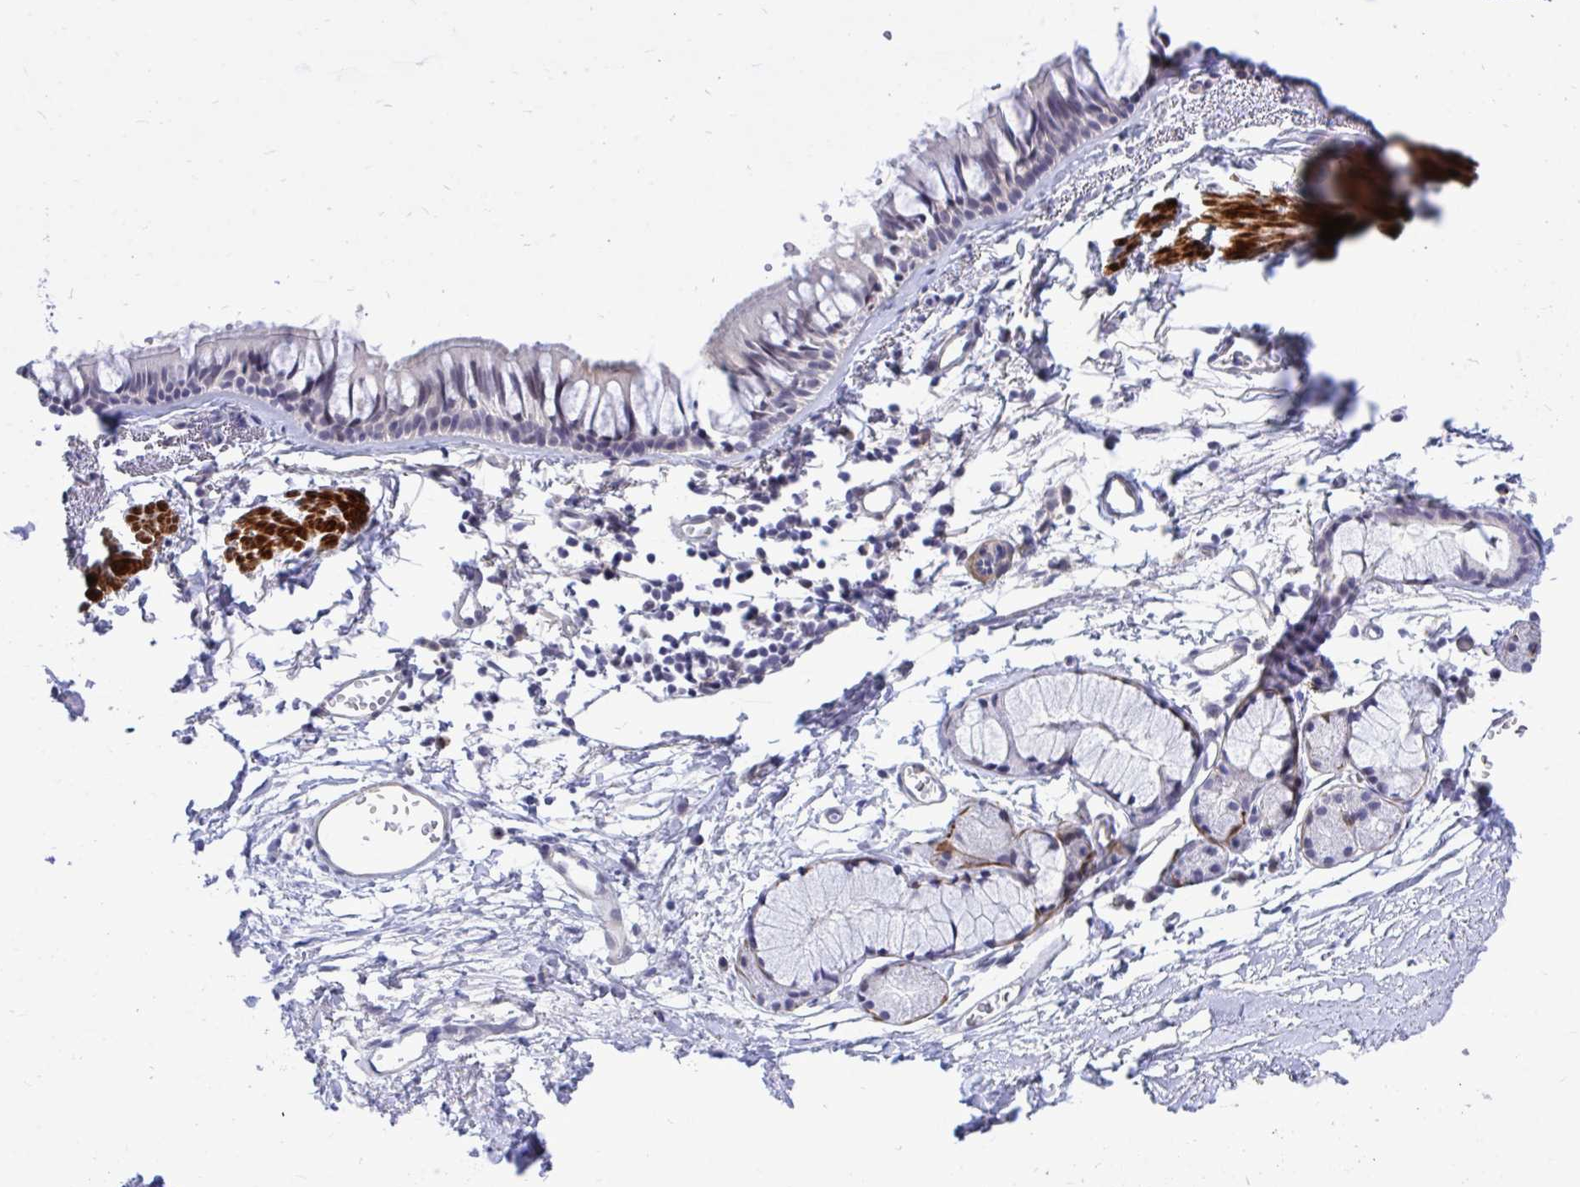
{"staining": {"intensity": "negative", "quantity": "none", "location": "none"}, "tissue": "bronchus", "cell_type": "Respiratory epithelial cells", "image_type": "normal", "snomed": [{"axis": "morphology", "description": "Normal tissue, NOS"}, {"axis": "topography", "description": "Cartilage tissue"}, {"axis": "topography", "description": "Bronchus"}, {"axis": "topography", "description": "Peripheral nerve tissue"}], "caption": "Human bronchus stained for a protein using IHC reveals no expression in respiratory epithelial cells.", "gene": "ZBTB25", "patient": {"sex": "female", "age": 59}}